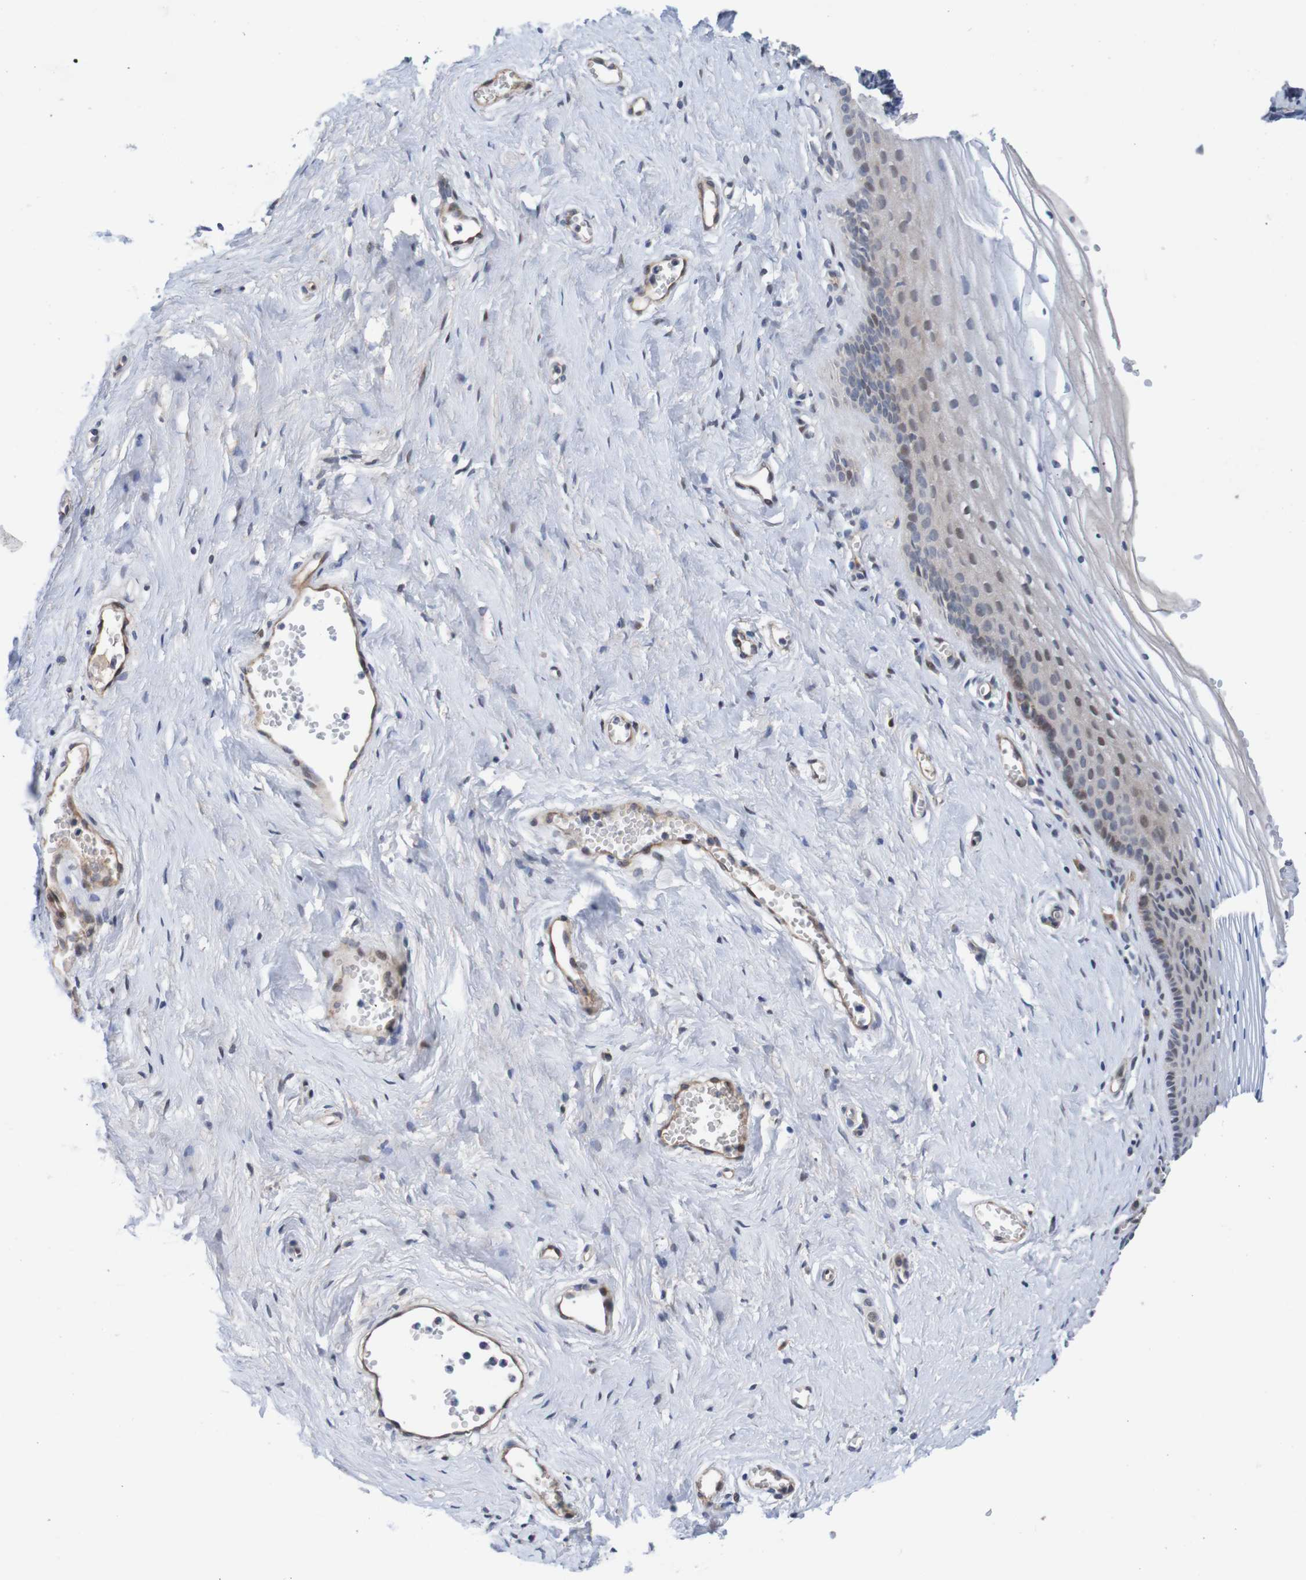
{"staining": {"intensity": "weak", "quantity": "<25%", "location": "nuclear"}, "tissue": "vagina", "cell_type": "Squamous epithelial cells", "image_type": "normal", "snomed": [{"axis": "morphology", "description": "Normal tissue, NOS"}, {"axis": "topography", "description": "Vagina"}], "caption": "Immunohistochemical staining of unremarkable human vagina shows no significant staining in squamous epithelial cells. (Brightfield microscopy of DAB (3,3'-diaminobenzidine) immunohistochemistry at high magnification).", "gene": "CPED1", "patient": {"sex": "female", "age": 32}}